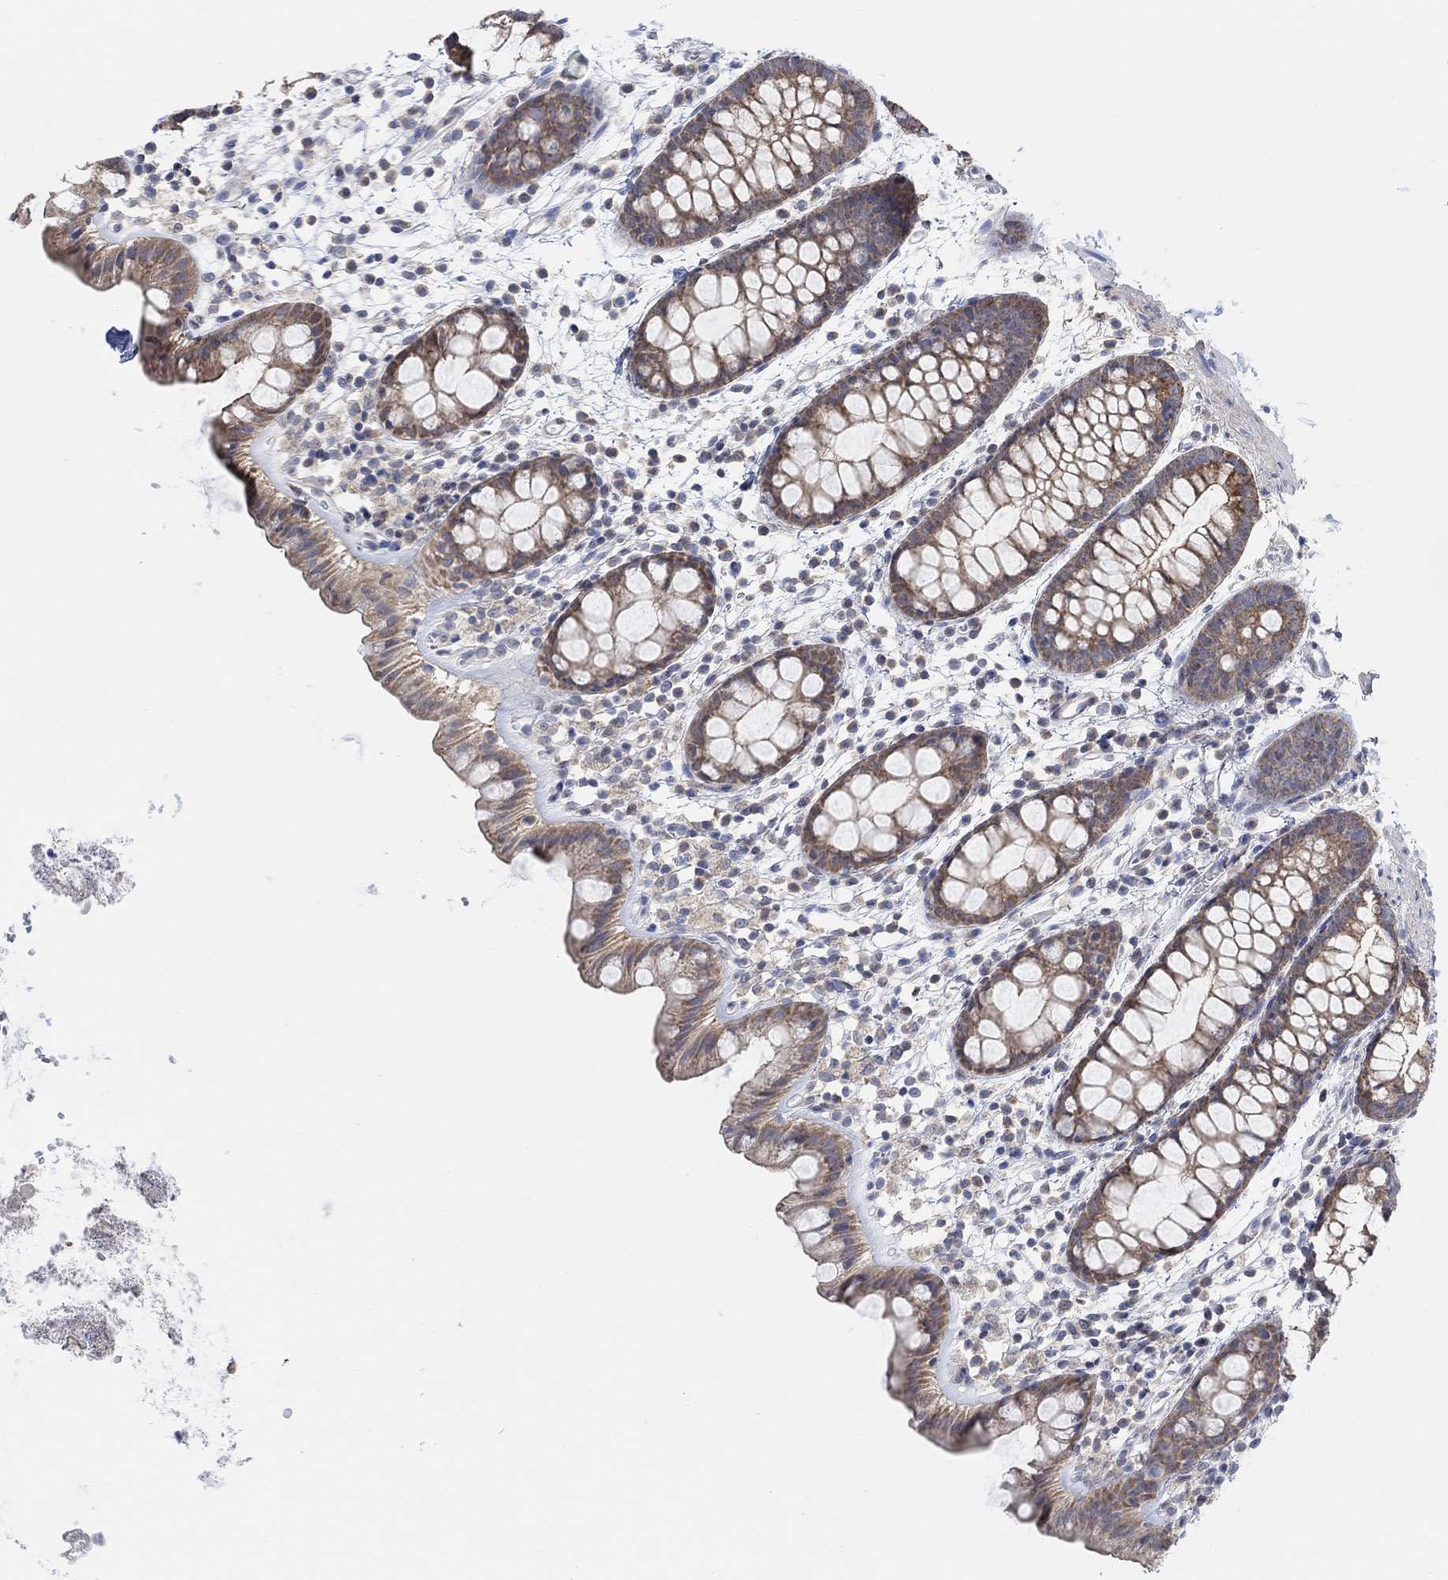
{"staining": {"intensity": "moderate", "quantity": "25%-75%", "location": "cytoplasmic/membranous"}, "tissue": "rectum", "cell_type": "Glandular cells", "image_type": "normal", "snomed": [{"axis": "morphology", "description": "Normal tissue, NOS"}, {"axis": "topography", "description": "Rectum"}], "caption": "Immunohistochemical staining of unremarkable human rectum demonstrates 25%-75% levels of moderate cytoplasmic/membranous protein staining in approximately 25%-75% of glandular cells.", "gene": "RIMS1", "patient": {"sex": "male", "age": 57}}